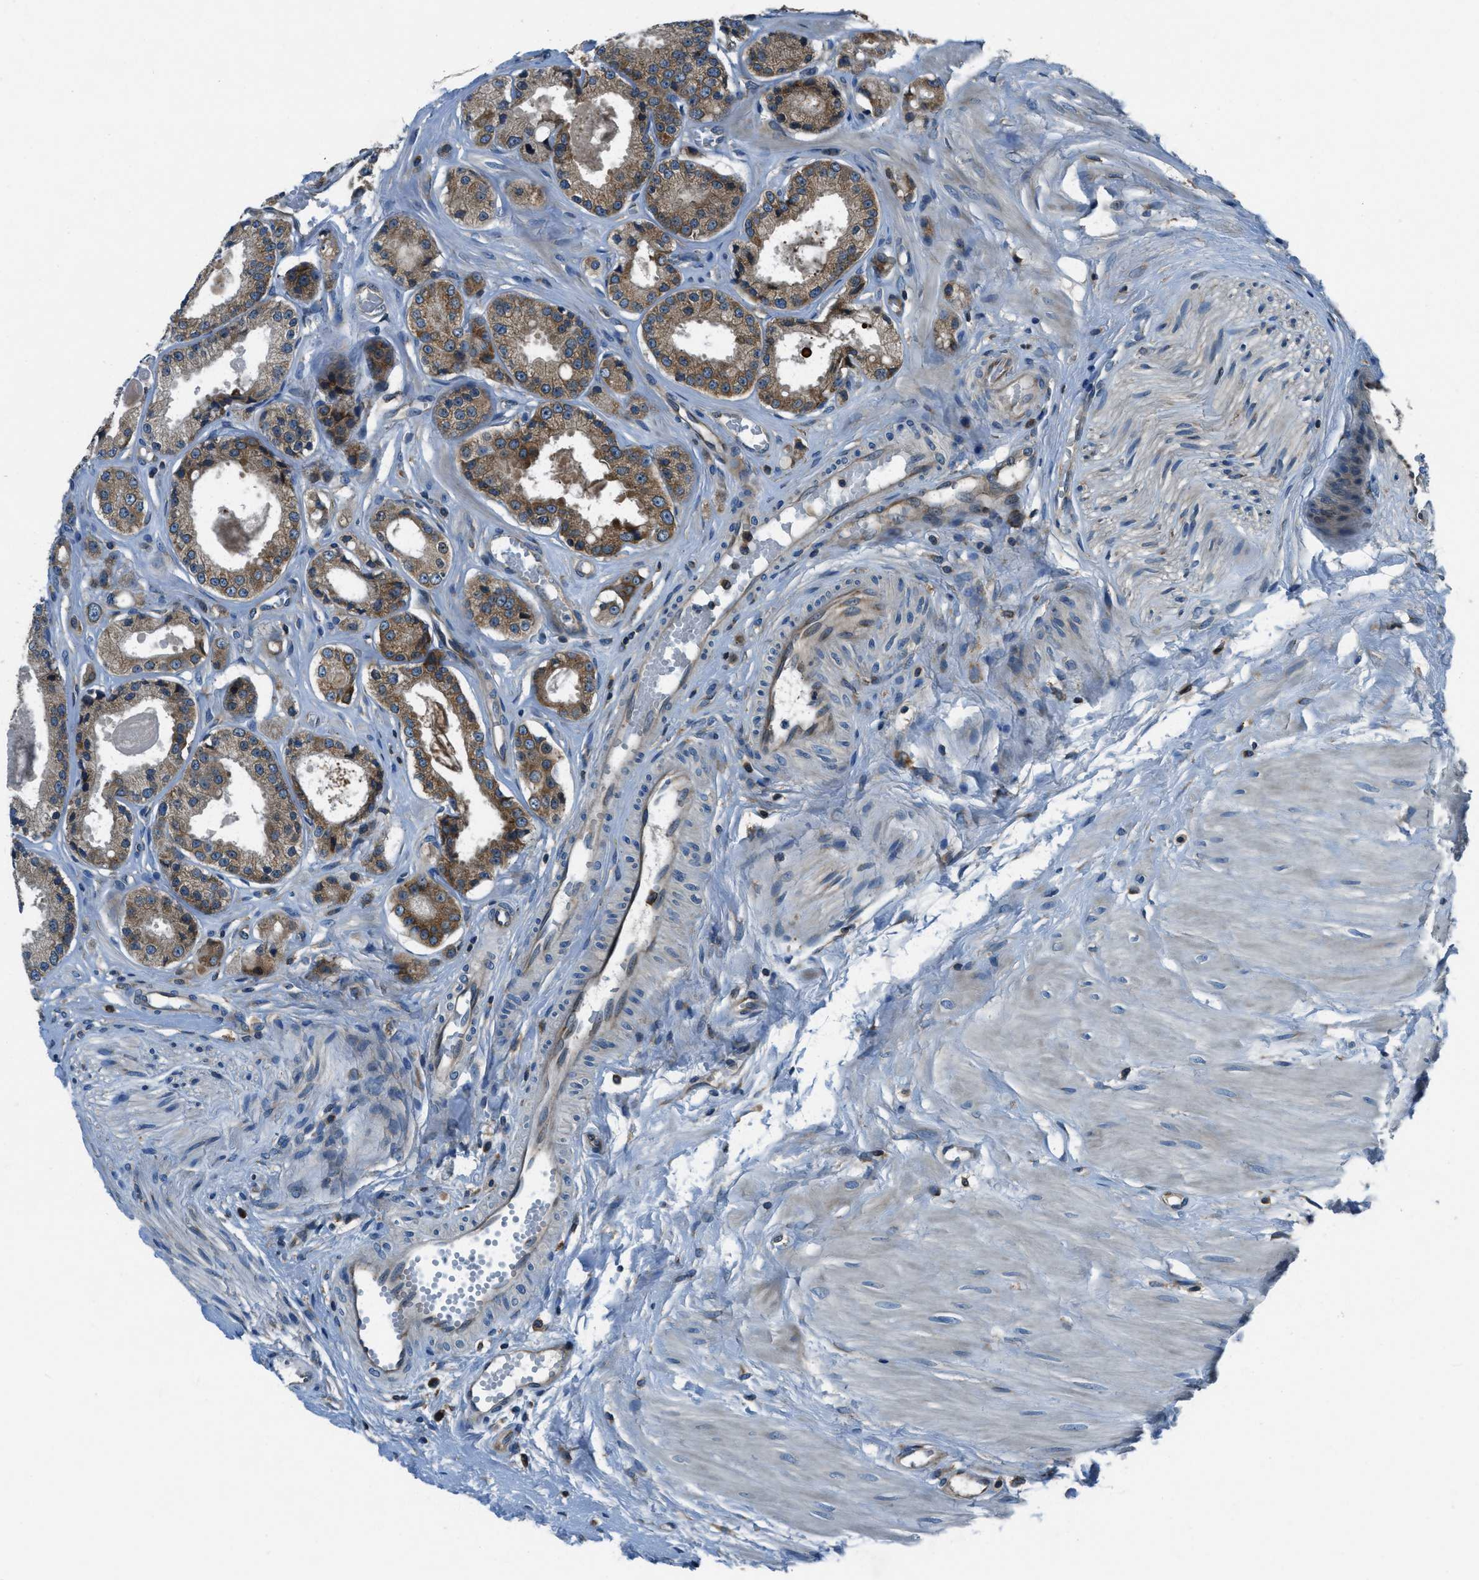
{"staining": {"intensity": "moderate", "quantity": ">75%", "location": "cytoplasmic/membranous"}, "tissue": "prostate cancer", "cell_type": "Tumor cells", "image_type": "cancer", "snomed": [{"axis": "morphology", "description": "Adenocarcinoma, Low grade"}, {"axis": "topography", "description": "Prostate"}], "caption": "High-power microscopy captured an IHC photomicrograph of prostate cancer (low-grade adenocarcinoma), revealing moderate cytoplasmic/membranous expression in approximately >75% of tumor cells.", "gene": "ARFGAP2", "patient": {"sex": "male", "age": 57}}